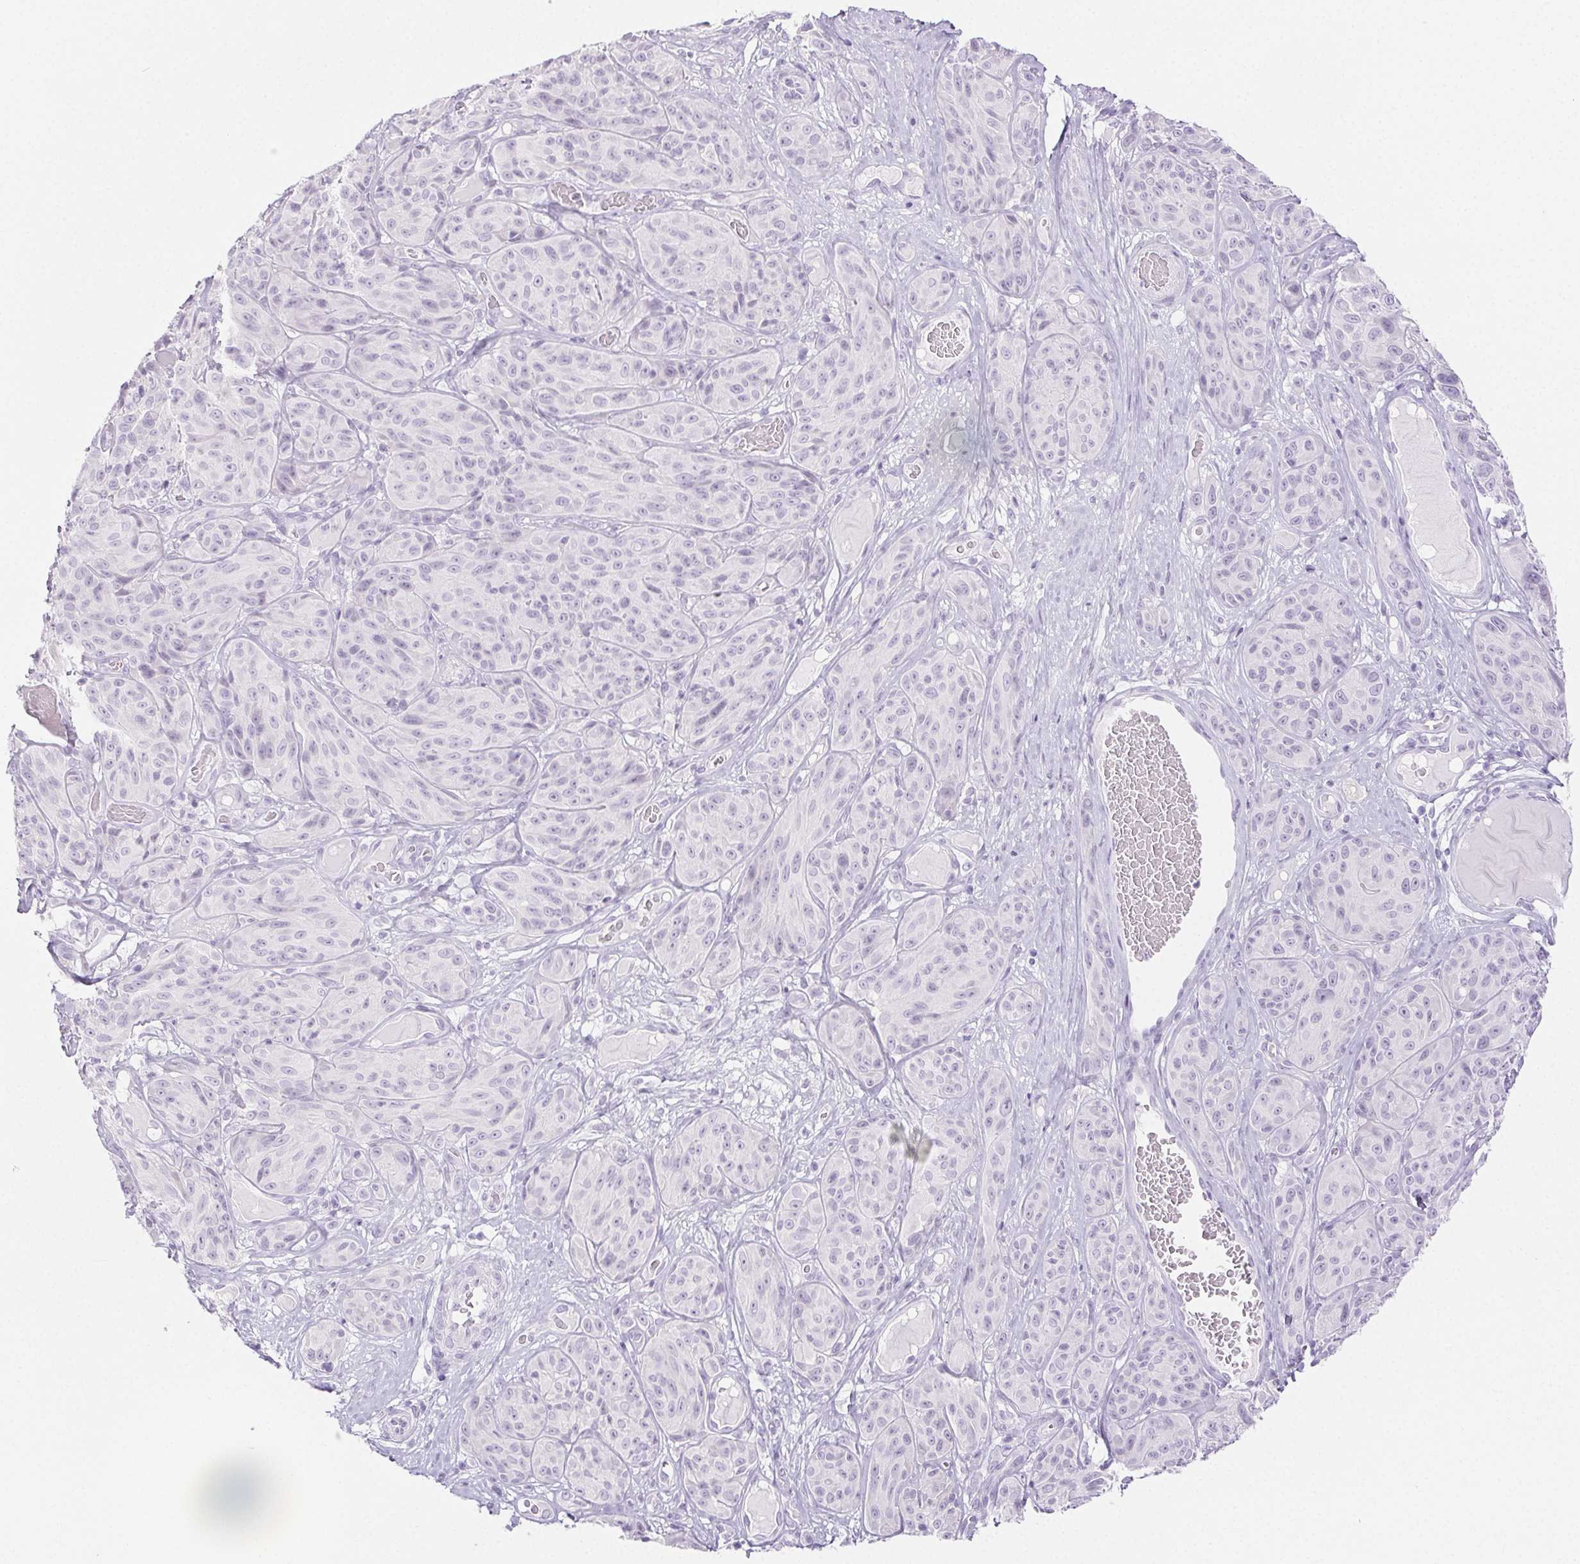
{"staining": {"intensity": "negative", "quantity": "none", "location": "none"}, "tissue": "melanoma", "cell_type": "Tumor cells", "image_type": "cancer", "snomed": [{"axis": "morphology", "description": "Malignant melanoma, NOS"}, {"axis": "topography", "description": "Skin"}], "caption": "This is an immunohistochemistry histopathology image of human malignant melanoma. There is no expression in tumor cells.", "gene": "SPRR3", "patient": {"sex": "male", "age": 91}}